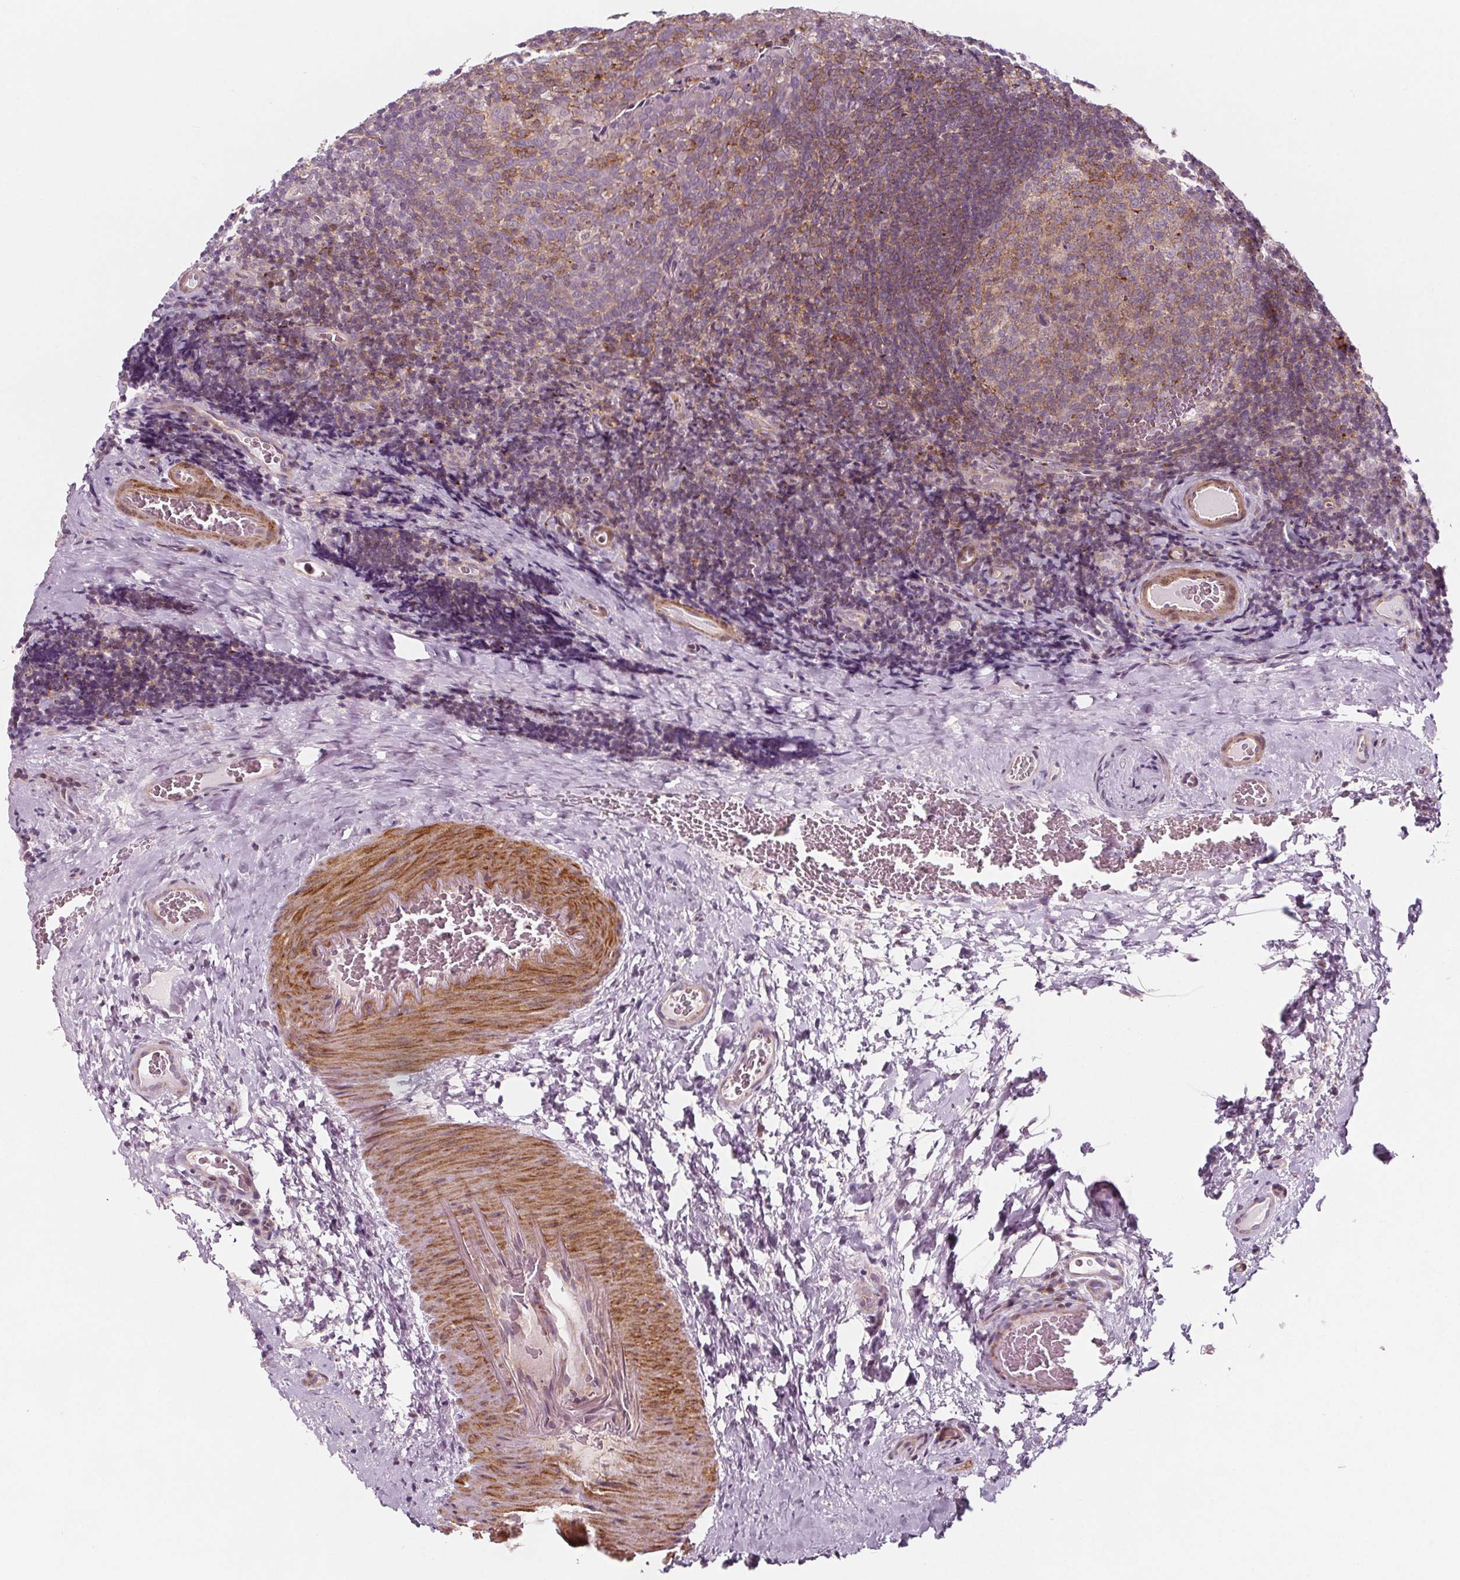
{"staining": {"intensity": "moderate", "quantity": "25%-75%", "location": "cytoplasmic/membranous"}, "tissue": "tonsil", "cell_type": "Germinal center cells", "image_type": "normal", "snomed": [{"axis": "morphology", "description": "Normal tissue, NOS"}, {"axis": "morphology", "description": "Inflammation, NOS"}, {"axis": "topography", "description": "Tonsil"}], "caption": "Human tonsil stained for a protein (brown) exhibits moderate cytoplasmic/membranous positive positivity in approximately 25%-75% of germinal center cells.", "gene": "ADAM33", "patient": {"sex": "female", "age": 31}}